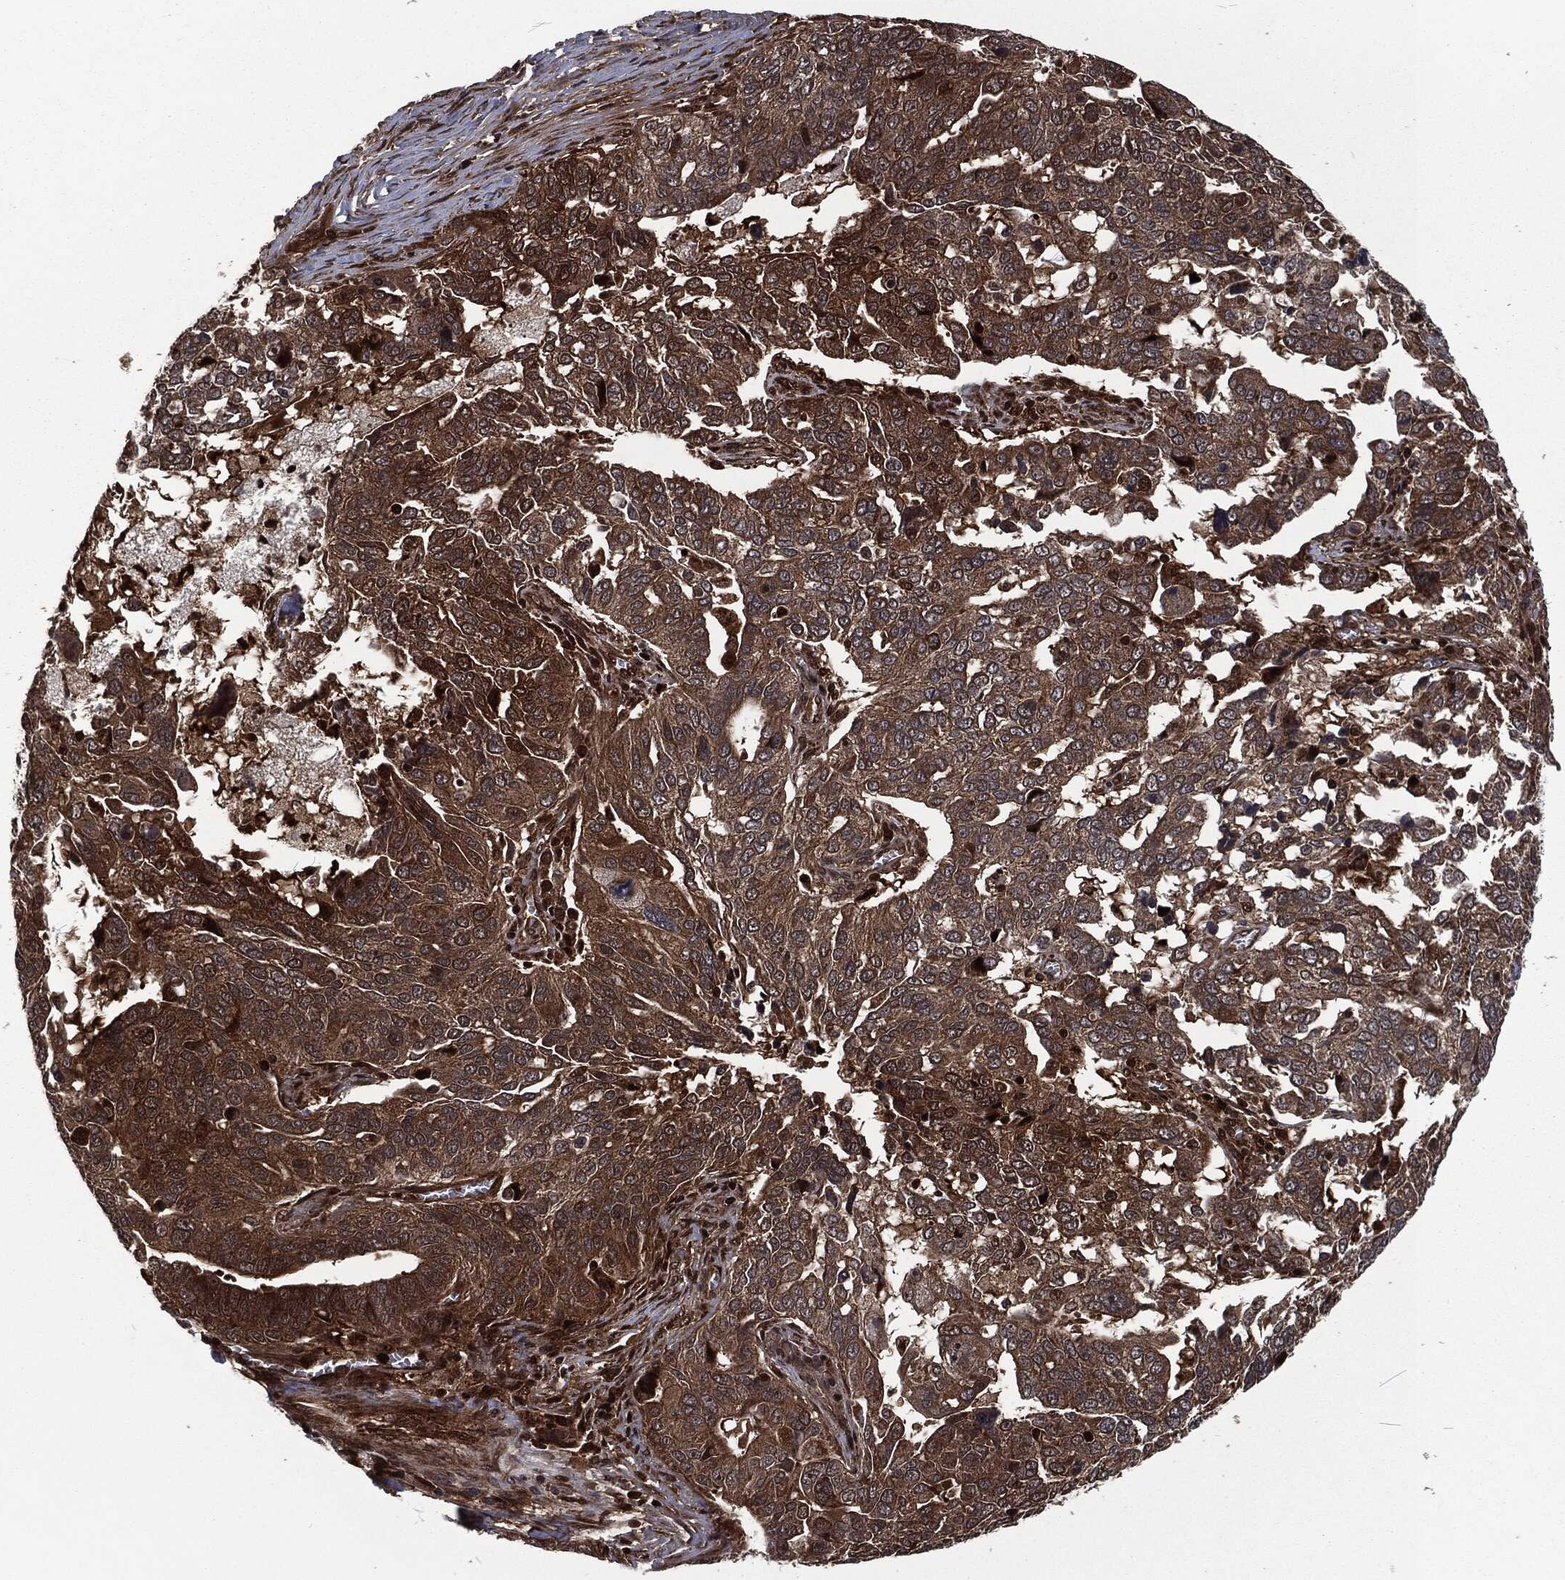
{"staining": {"intensity": "strong", "quantity": ">75%", "location": "cytoplasmic/membranous"}, "tissue": "ovarian cancer", "cell_type": "Tumor cells", "image_type": "cancer", "snomed": [{"axis": "morphology", "description": "Carcinoma, endometroid"}, {"axis": "topography", "description": "Soft tissue"}, {"axis": "topography", "description": "Ovary"}], "caption": "High-magnification brightfield microscopy of ovarian cancer stained with DAB (3,3'-diaminobenzidine) (brown) and counterstained with hematoxylin (blue). tumor cells exhibit strong cytoplasmic/membranous expression is appreciated in about>75% of cells. (DAB (3,3'-diaminobenzidine) = brown stain, brightfield microscopy at high magnification).", "gene": "CMPK2", "patient": {"sex": "female", "age": 52}}